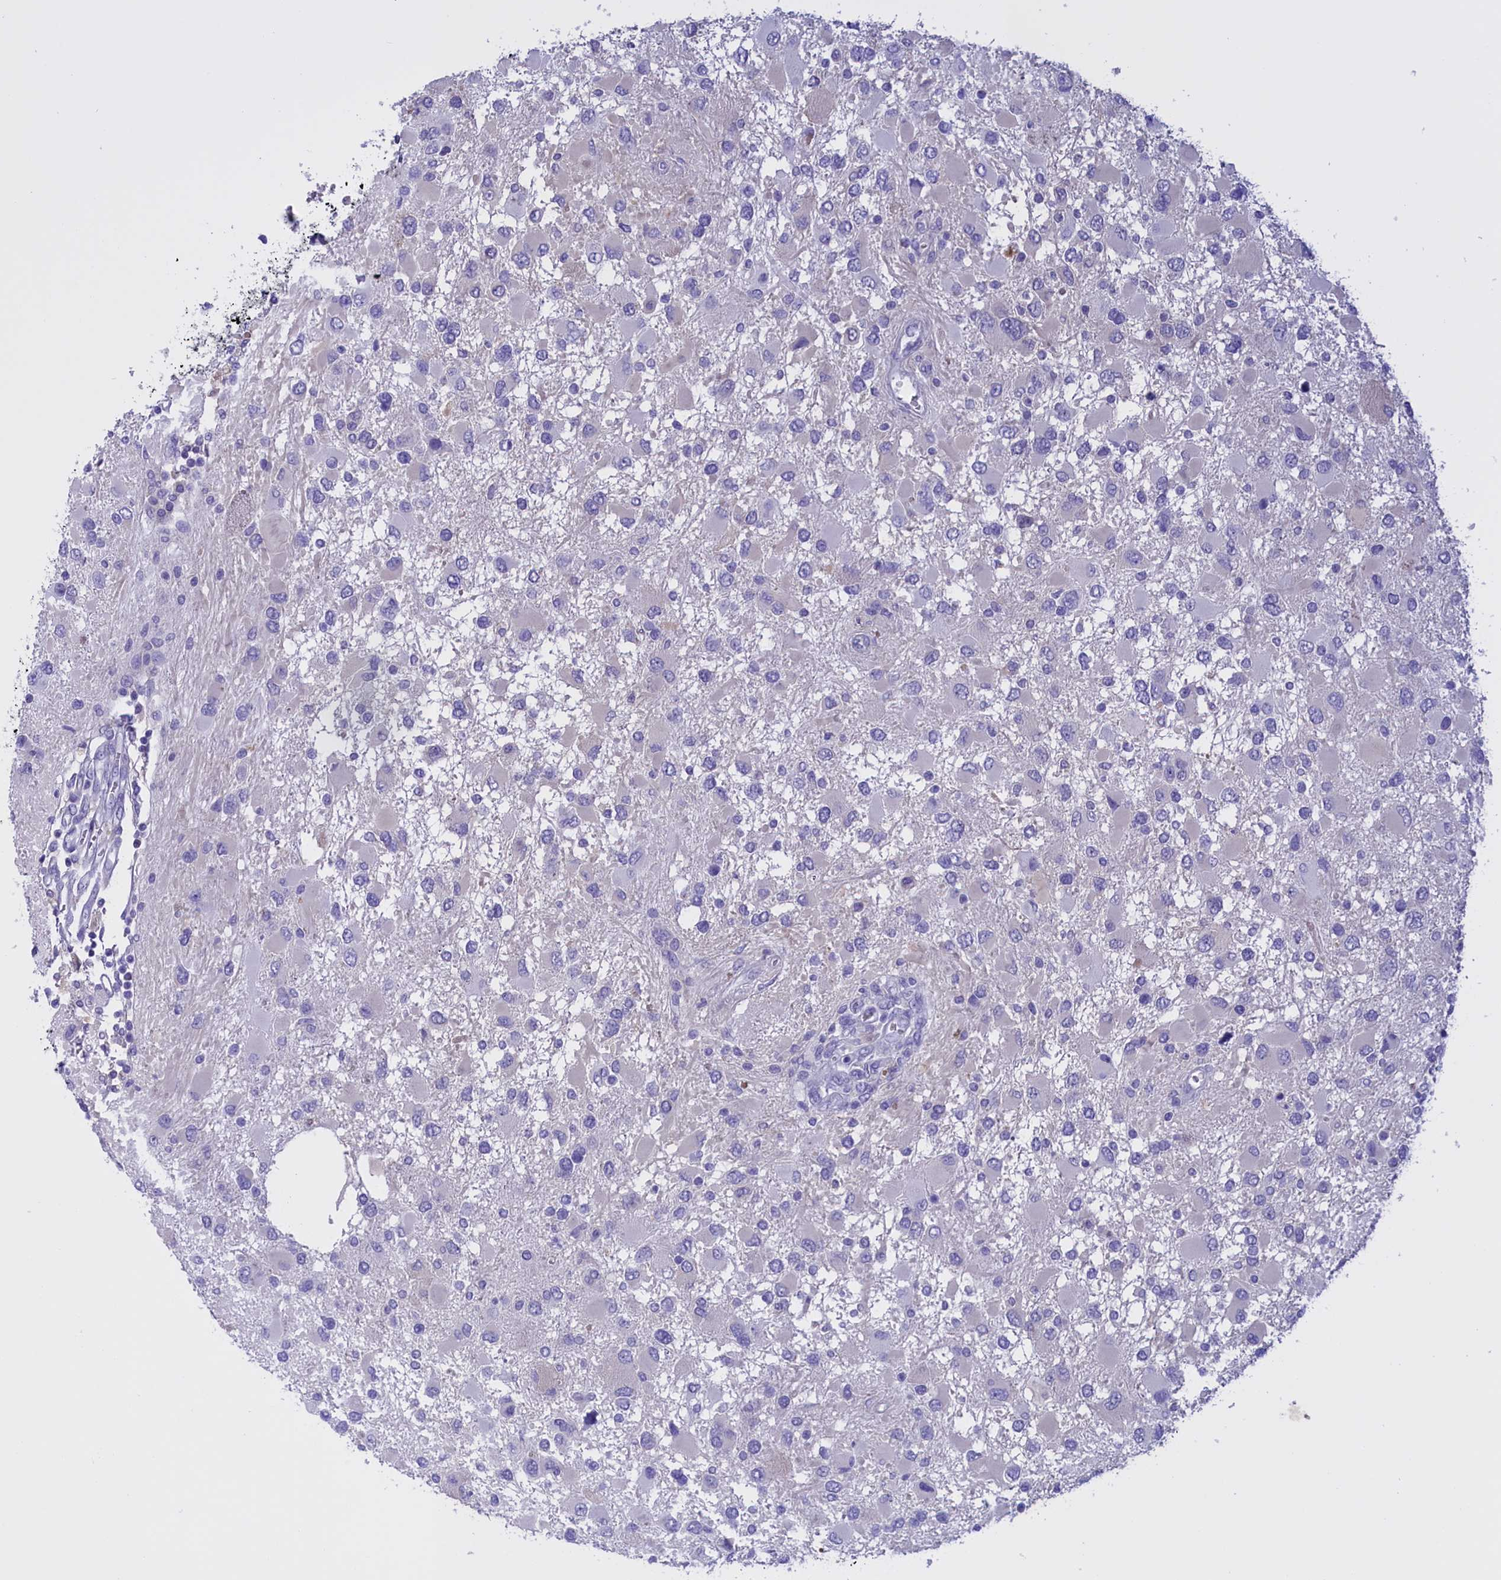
{"staining": {"intensity": "negative", "quantity": "none", "location": "none"}, "tissue": "glioma", "cell_type": "Tumor cells", "image_type": "cancer", "snomed": [{"axis": "morphology", "description": "Glioma, malignant, High grade"}, {"axis": "topography", "description": "Brain"}], "caption": "This is an immunohistochemistry (IHC) micrograph of human high-grade glioma (malignant). There is no expression in tumor cells.", "gene": "PROK2", "patient": {"sex": "male", "age": 53}}